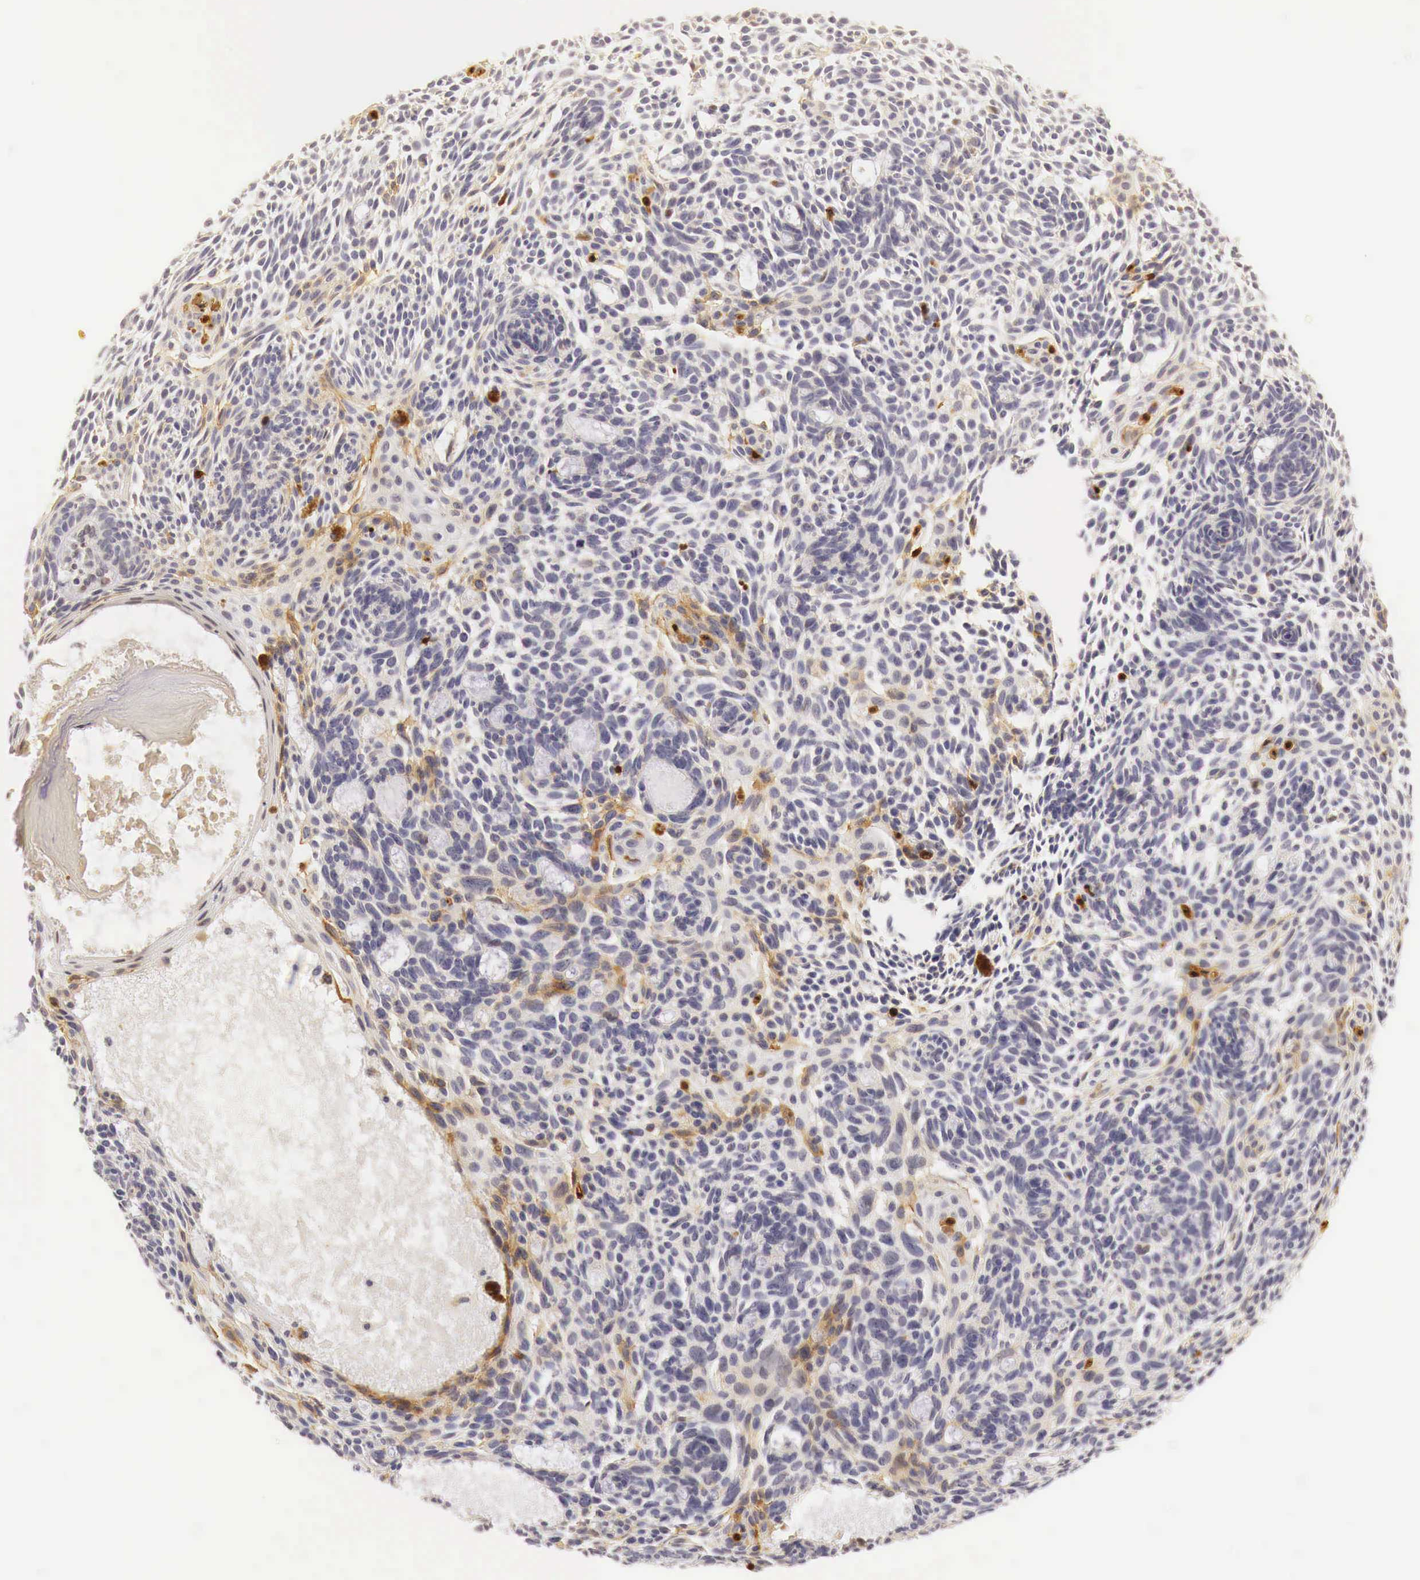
{"staining": {"intensity": "weak", "quantity": "<25%", "location": "cytoplasmic/membranous"}, "tissue": "skin cancer", "cell_type": "Tumor cells", "image_type": "cancer", "snomed": [{"axis": "morphology", "description": "Basal cell carcinoma"}, {"axis": "topography", "description": "Skin"}], "caption": "Skin basal cell carcinoma was stained to show a protein in brown. There is no significant expression in tumor cells.", "gene": "CASP3", "patient": {"sex": "male", "age": 58}}